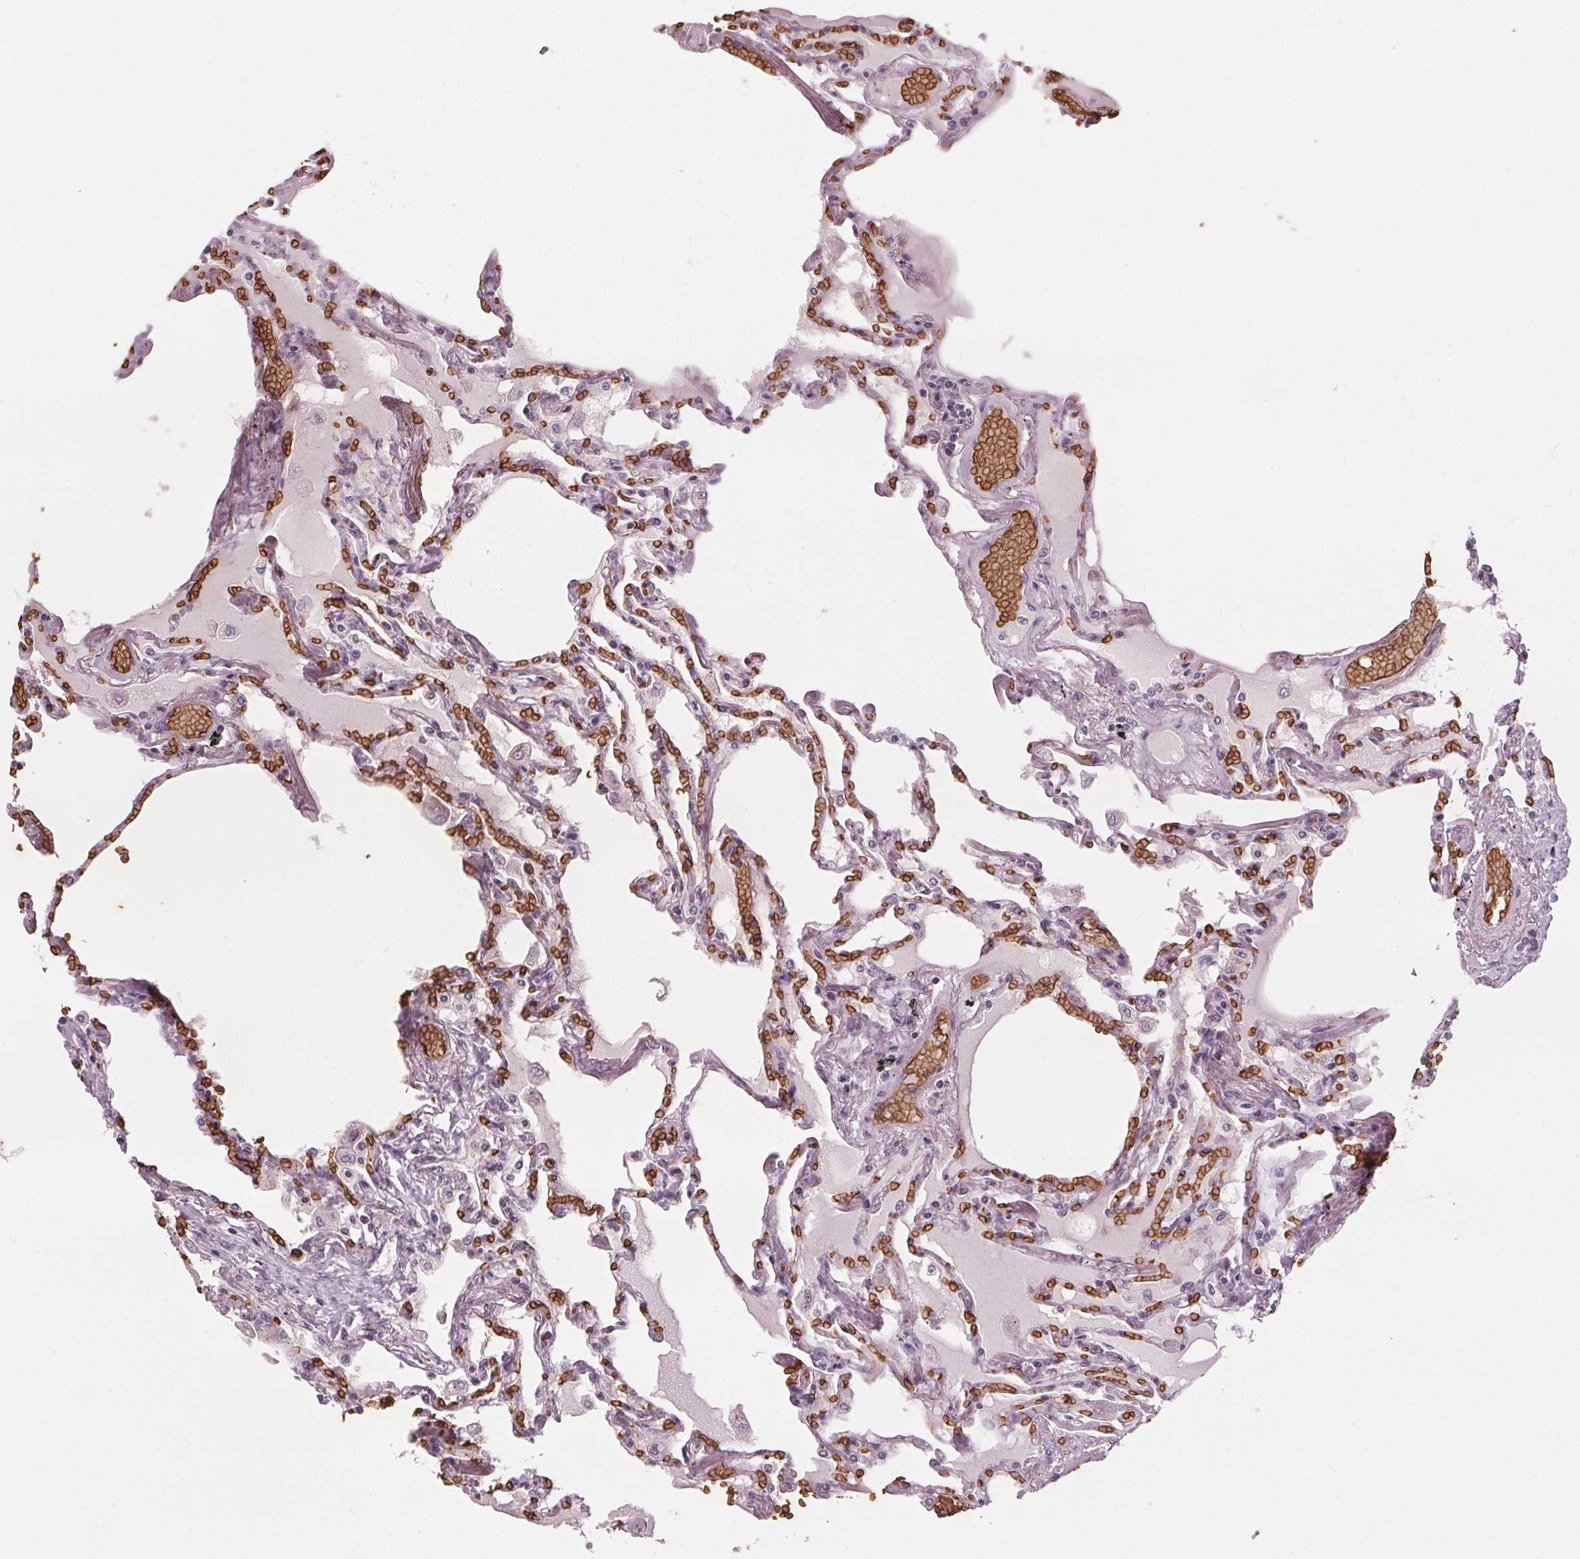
{"staining": {"intensity": "negative", "quantity": "none", "location": "none"}, "tissue": "lung", "cell_type": "Alveolar cells", "image_type": "normal", "snomed": [{"axis": "morphology", "description": "Normal tissue, NOS"}, {"axis": "morphology", "description": "Adenocarcinoma, NOS"}, {"axis": "topography", "description": "Cartilage tissue"}, {"axis": "topography", "description": "Lung"}], "caption": "Lung was stained to show a protein in brown. There is no significant positivity in alveolar cells. (DAB (3,3'-diaminobenzidine) immunohistochemistry, high magnification).", "gene": "SLC4A1", "patient": {"sex": "female", "age": 67}}